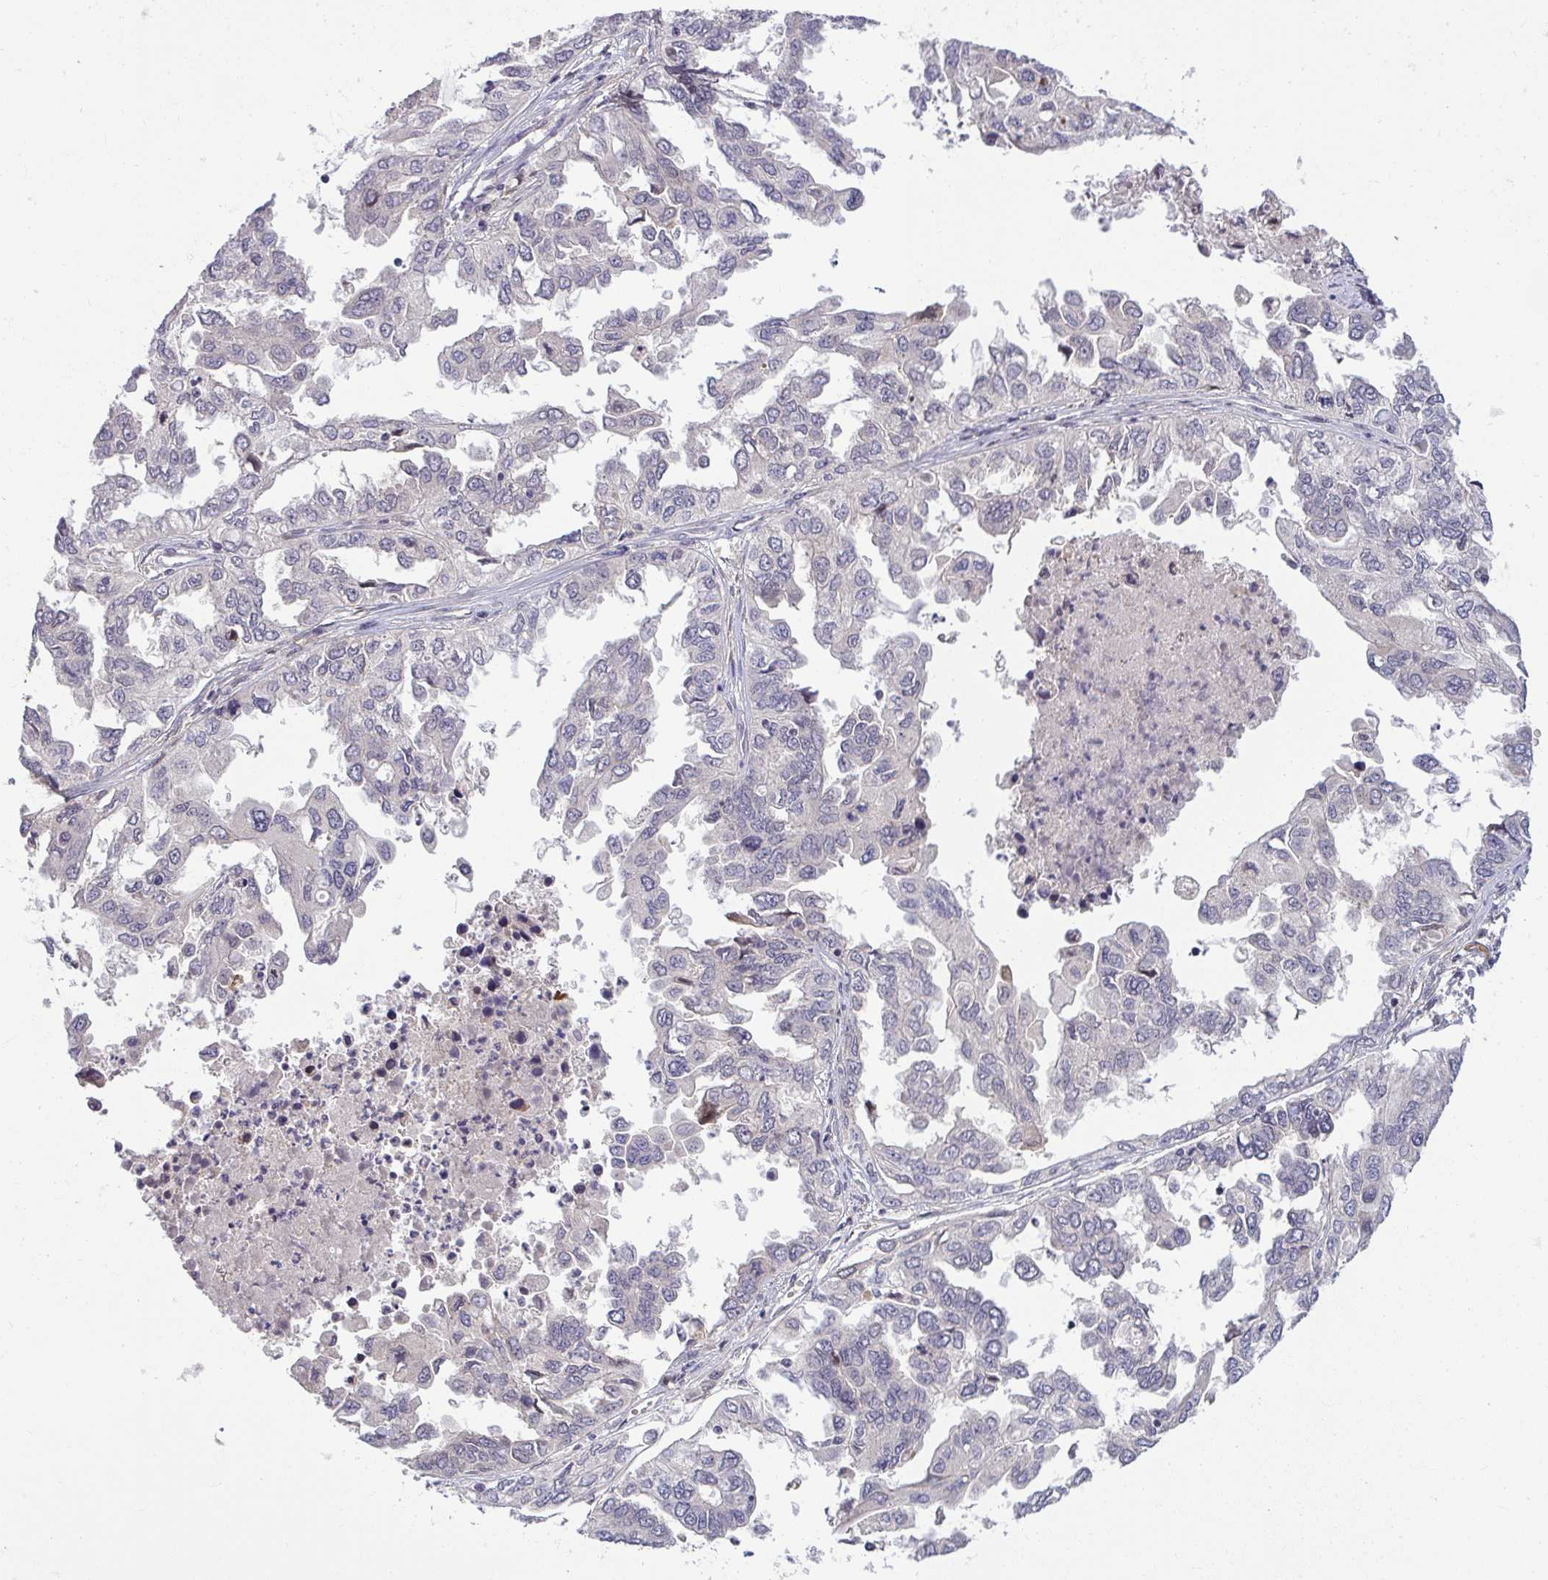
{"staining": {"intensity": "weak", "quantity": "<25%", "location": "nuclear"}, "tissue": "ovarian cancer", "cell_type": "Tumor cells", "image_type": "cancer", "snomed": [{"axis": "morphology", "description": "Cystadenocarcinoma, serous, NOS"}, {"axis": "topography", "description": "Ovary"}], "caption": "There is no significant positivity in tumor cells of serous cystadenocarcinoma (ovarian).", "gene": "ZSCAN9", "patient": {"sex": "female", "age": 53}}